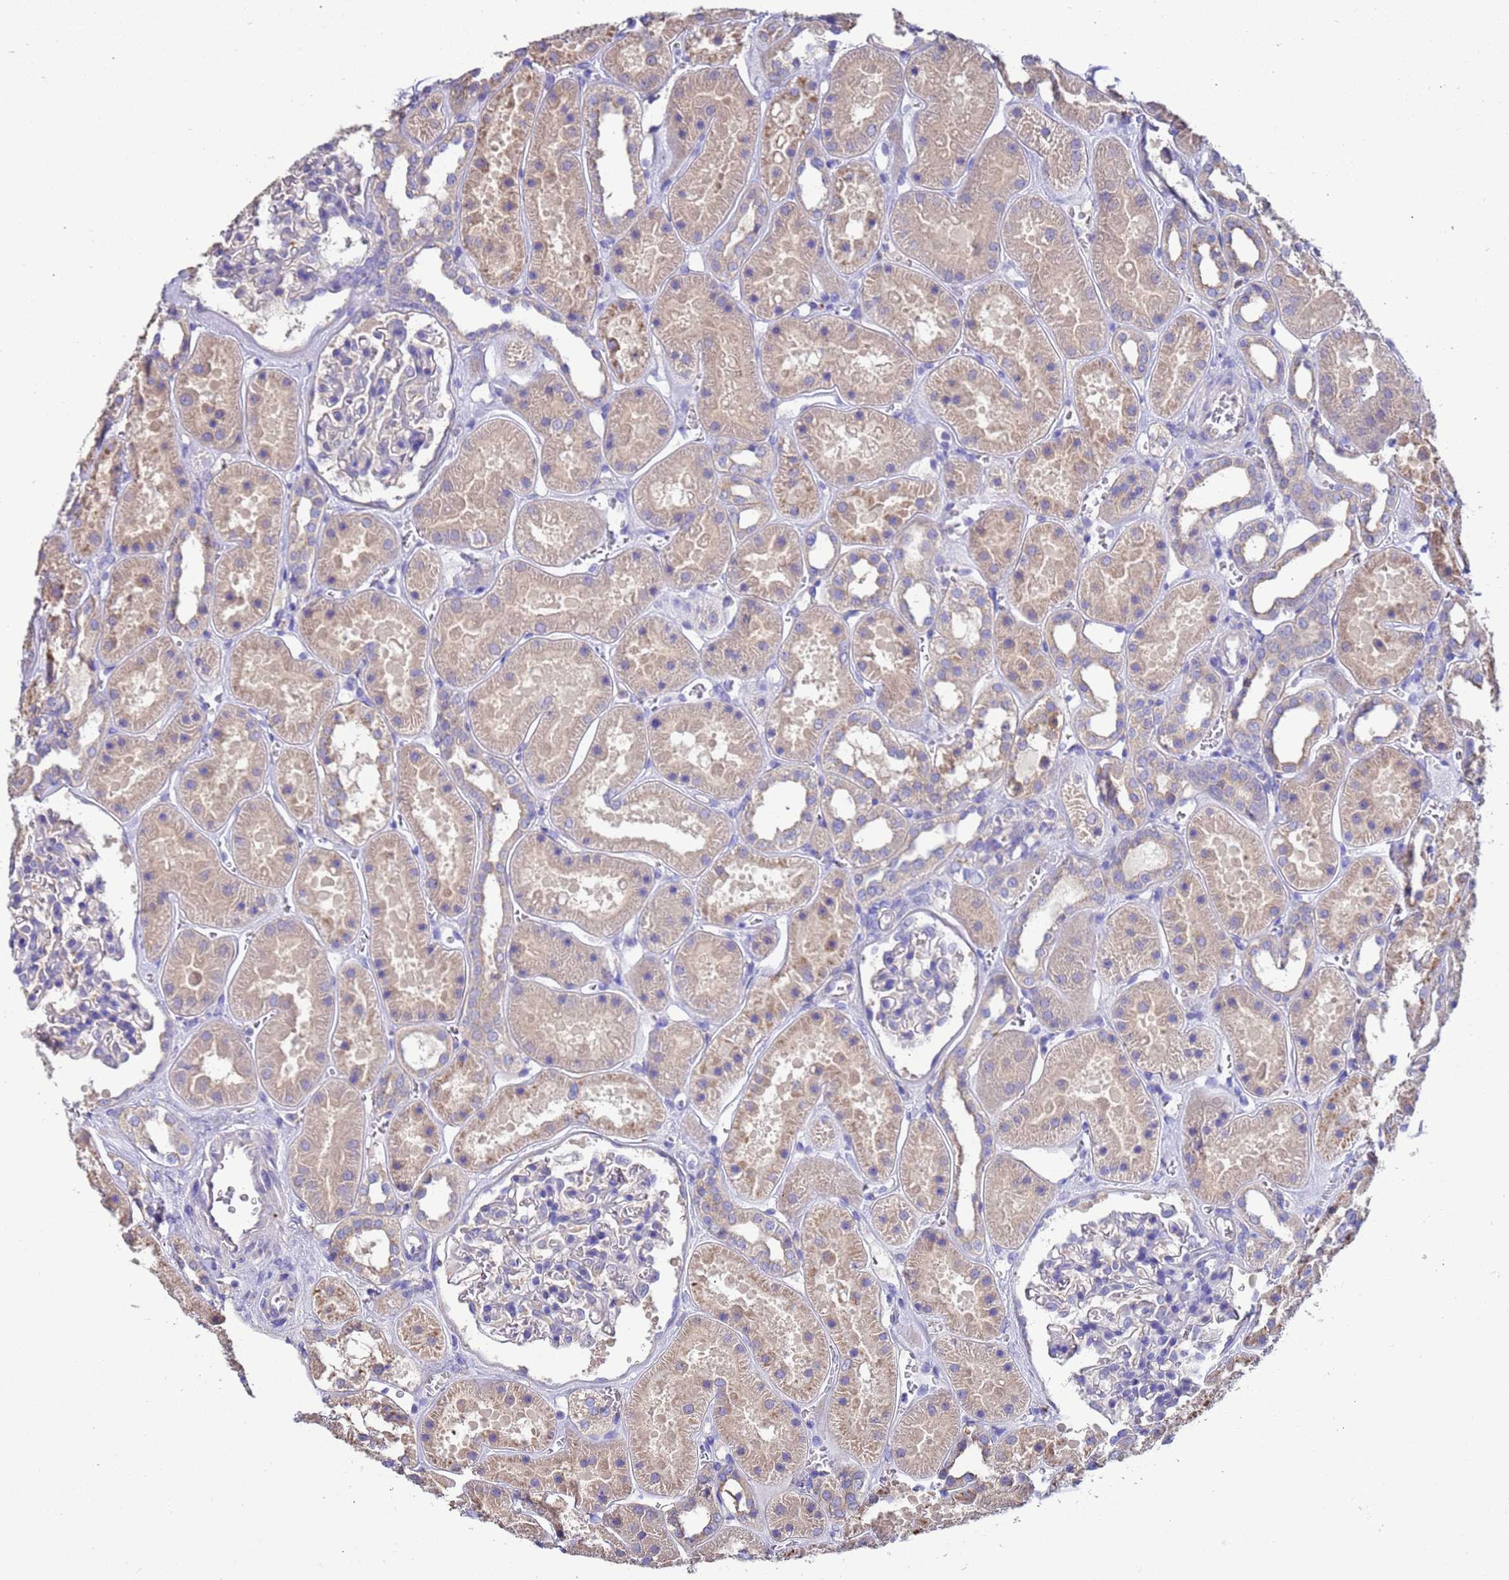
{"staining": {"intensity": "negative", "quantity": "none", "location": "none"}, "tissue": "kidney", "cell_type": "Cells in glomeruli", "image_type": "normal", "snomed": [{"axis": "morphology", "description": "Normal tissue, NOS"}, {"axis": "topography", "description": "Kidney"}], "caption": "Cells in glomeruli are negative for brown protein staining in unremarkable kidney. The staining was performed using DAB (3,3'-diaminobenzidine) to visualize the protein expression in brown, while the nuclei were stained in blue with hematoxylin (Magnification: 20x).", "gene": "SRL", "patient": {"sex": "female", "age": 41}}